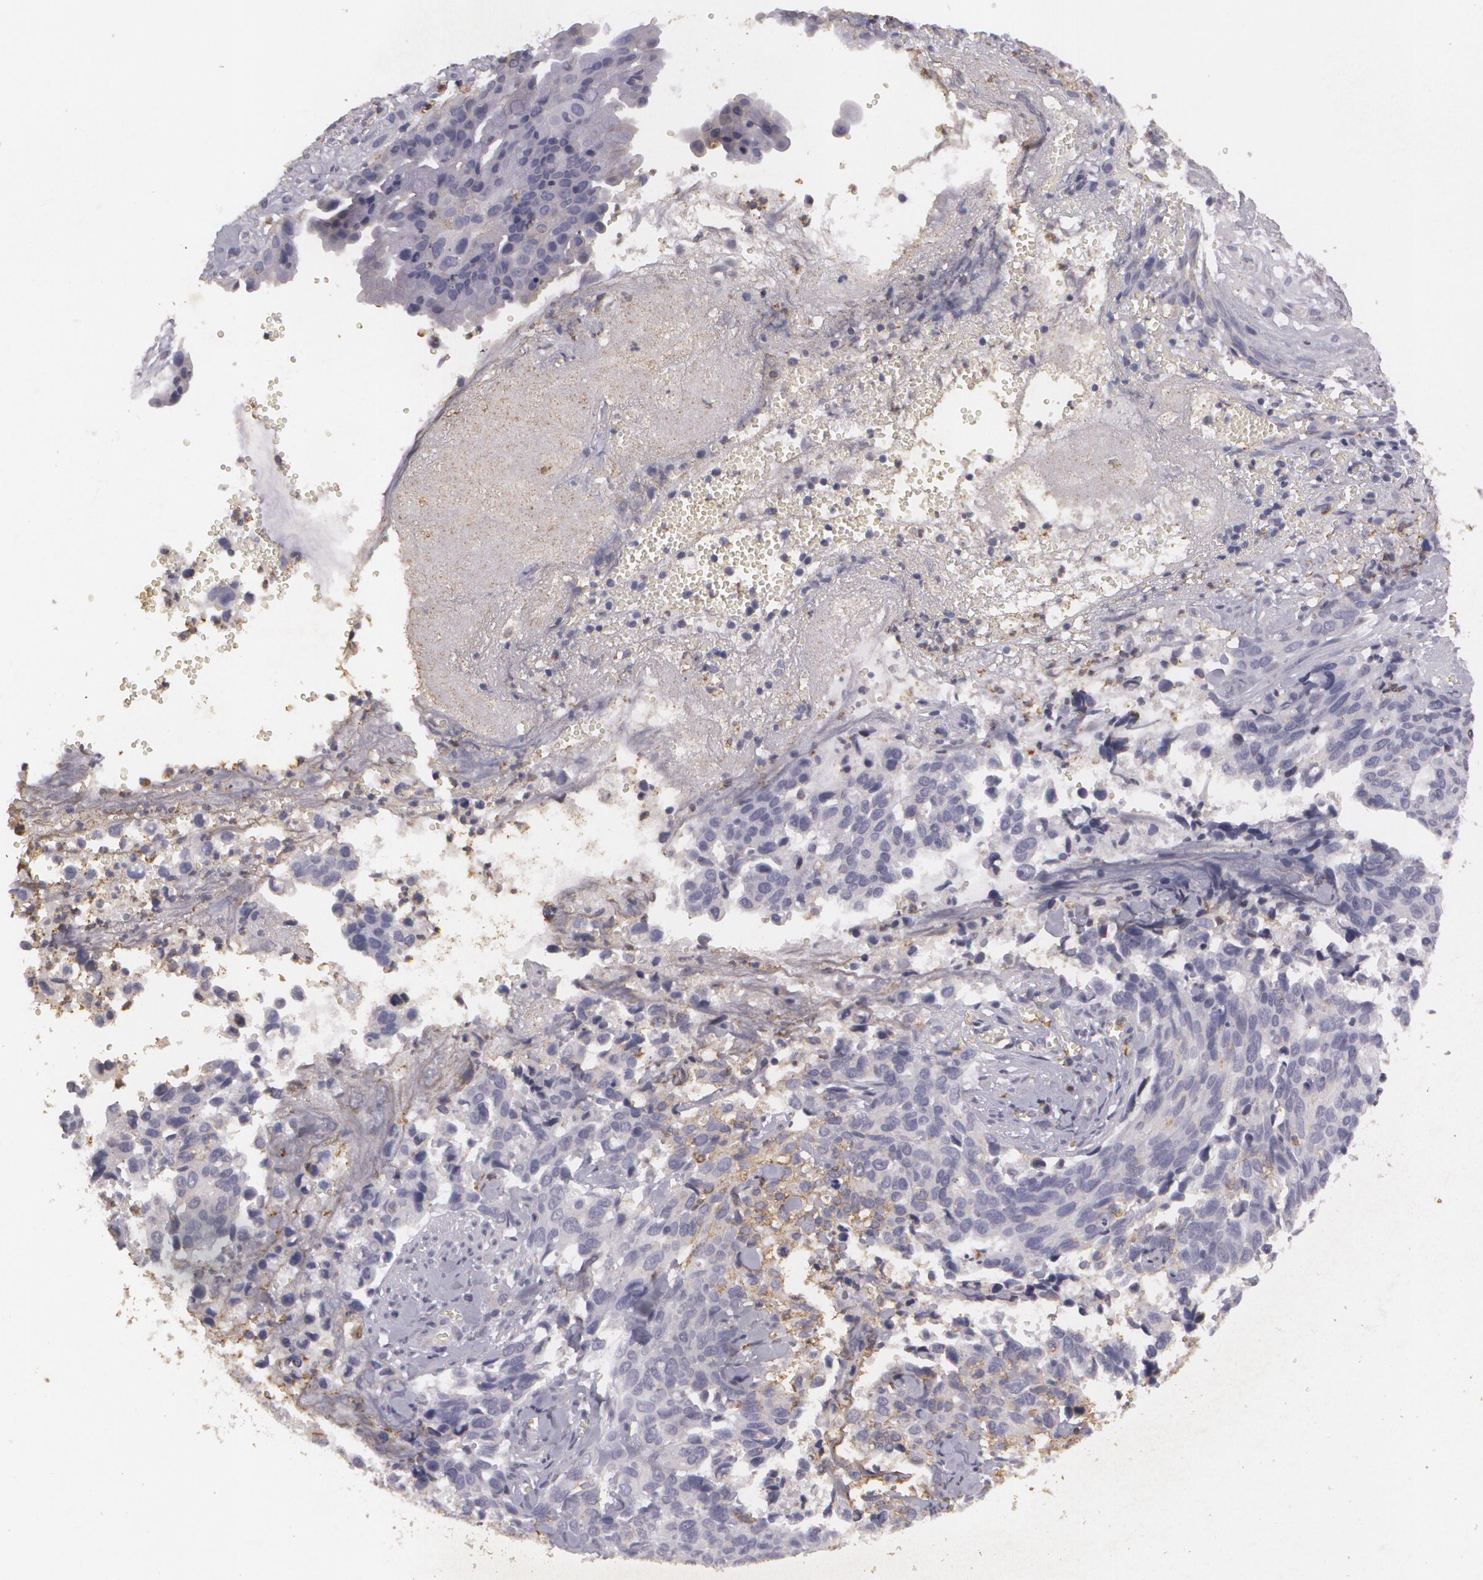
{"staining": {"intensity": "weak", "quantity": "<25%", "location": "cytoplasmic/membranous"}, "tissue": "cervical cancer", "cell_type": "Tumor cells", "image_type": "cancer", "snomed": [{"axis": "morphology", "description": "Normal tissue, NOS"}, {"axis": "morphology", "description": "Squamous cell carcinoma, NOS"}, {"axis": "topography", "description": "Cervix"}], "caption": "An immunohistochemistry image of cervical cancer is shown. There is no staining in tumor cells of cervical cancer. Nuclei are stained in blue.", "gene": "KCNA4", "patient": {"sex": "female", "age": 45}}